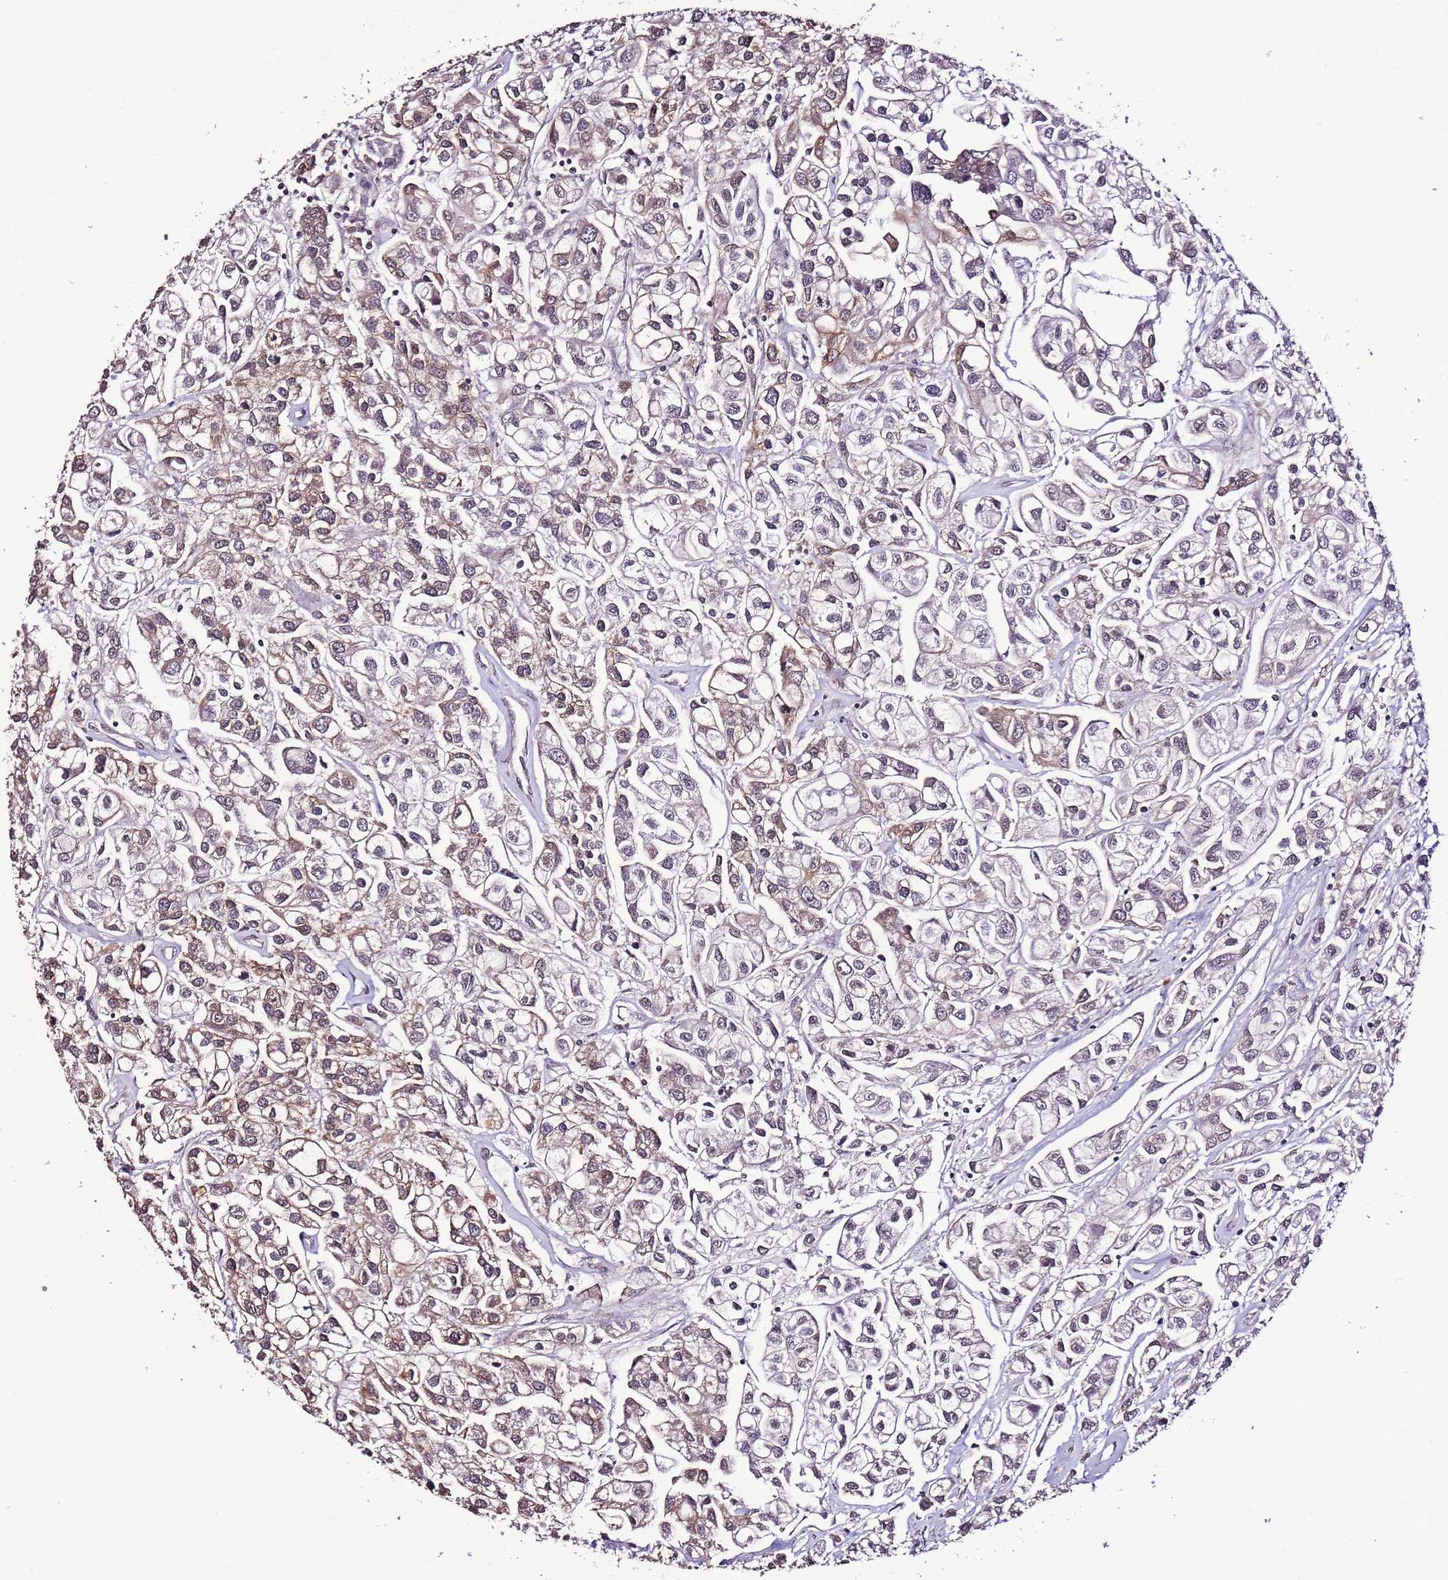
{"staining": {"intensity": "moderate", "quantity": "25%-75%", "location": "cytoplasmic/membranous"}, "tissue": "urothelial cancer", "cell_type": "Tumor cells", "image_type": "cancer", "snomed": [{"axis": "morphology", "description": "Urothelial carcinoma, High grade"}, {"axis": "topography", "description": "Urinary bladder"}], "caption": "DAB (3,3'-diaminobenzidine) immunohistochemical staining of urothelial cancer shows moderate cytoplasmic/membranous protein expression in approximately 25%-75% of tumor cells.", "gene": "SLC41A3", "patient": {"sex": "male", "age": 67}}